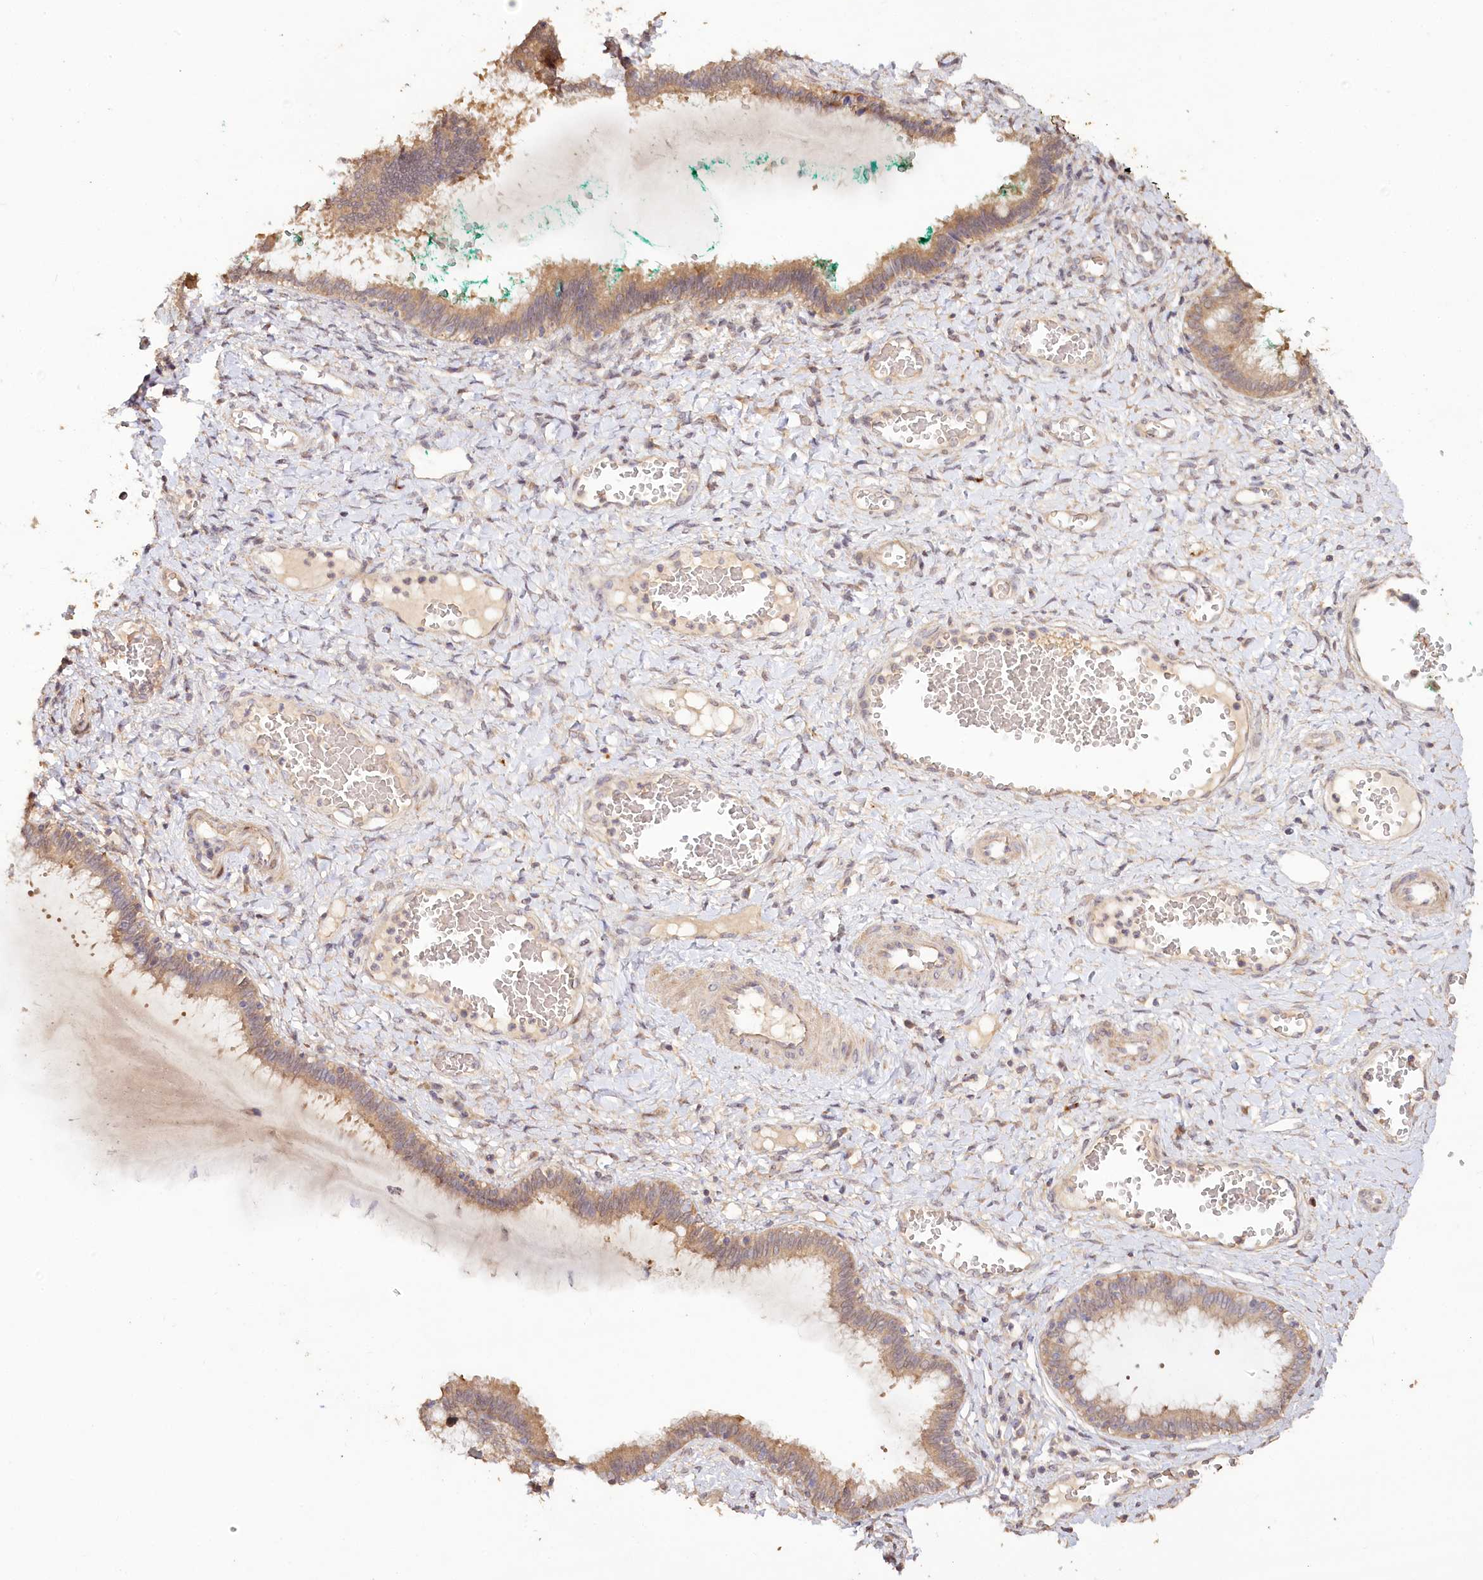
{"staining": {"intensity": "moderate", "quantity": "25%-75%", "location": "cytoplasmic/membranous"}, "tissue": "cervix", "cell_type": "Glandular cells", "image_type": "normal", "snomed": [{"axis": "morphology", "description": "Normal tissue, NOS"}, {"axis": "morphology", "description": "Adenocarcinoma, NOS"}, {"axis": "topography", "description": "Cervix"}], "caption": "Unremarkable cervix was stained to show a protein in brown. There is medium levels of moderate cytoplasmic/membranous positivity in approximately 25%-75% of glandular cells. The staining was performed using DAB (3,3'-diaminobenzidine), with brown indicating positive protein expression. Nuclei are stained blue with hematoxylin.", "gene": "IRAK1BP1", "patient": {"sex": "female", "age": 29}}